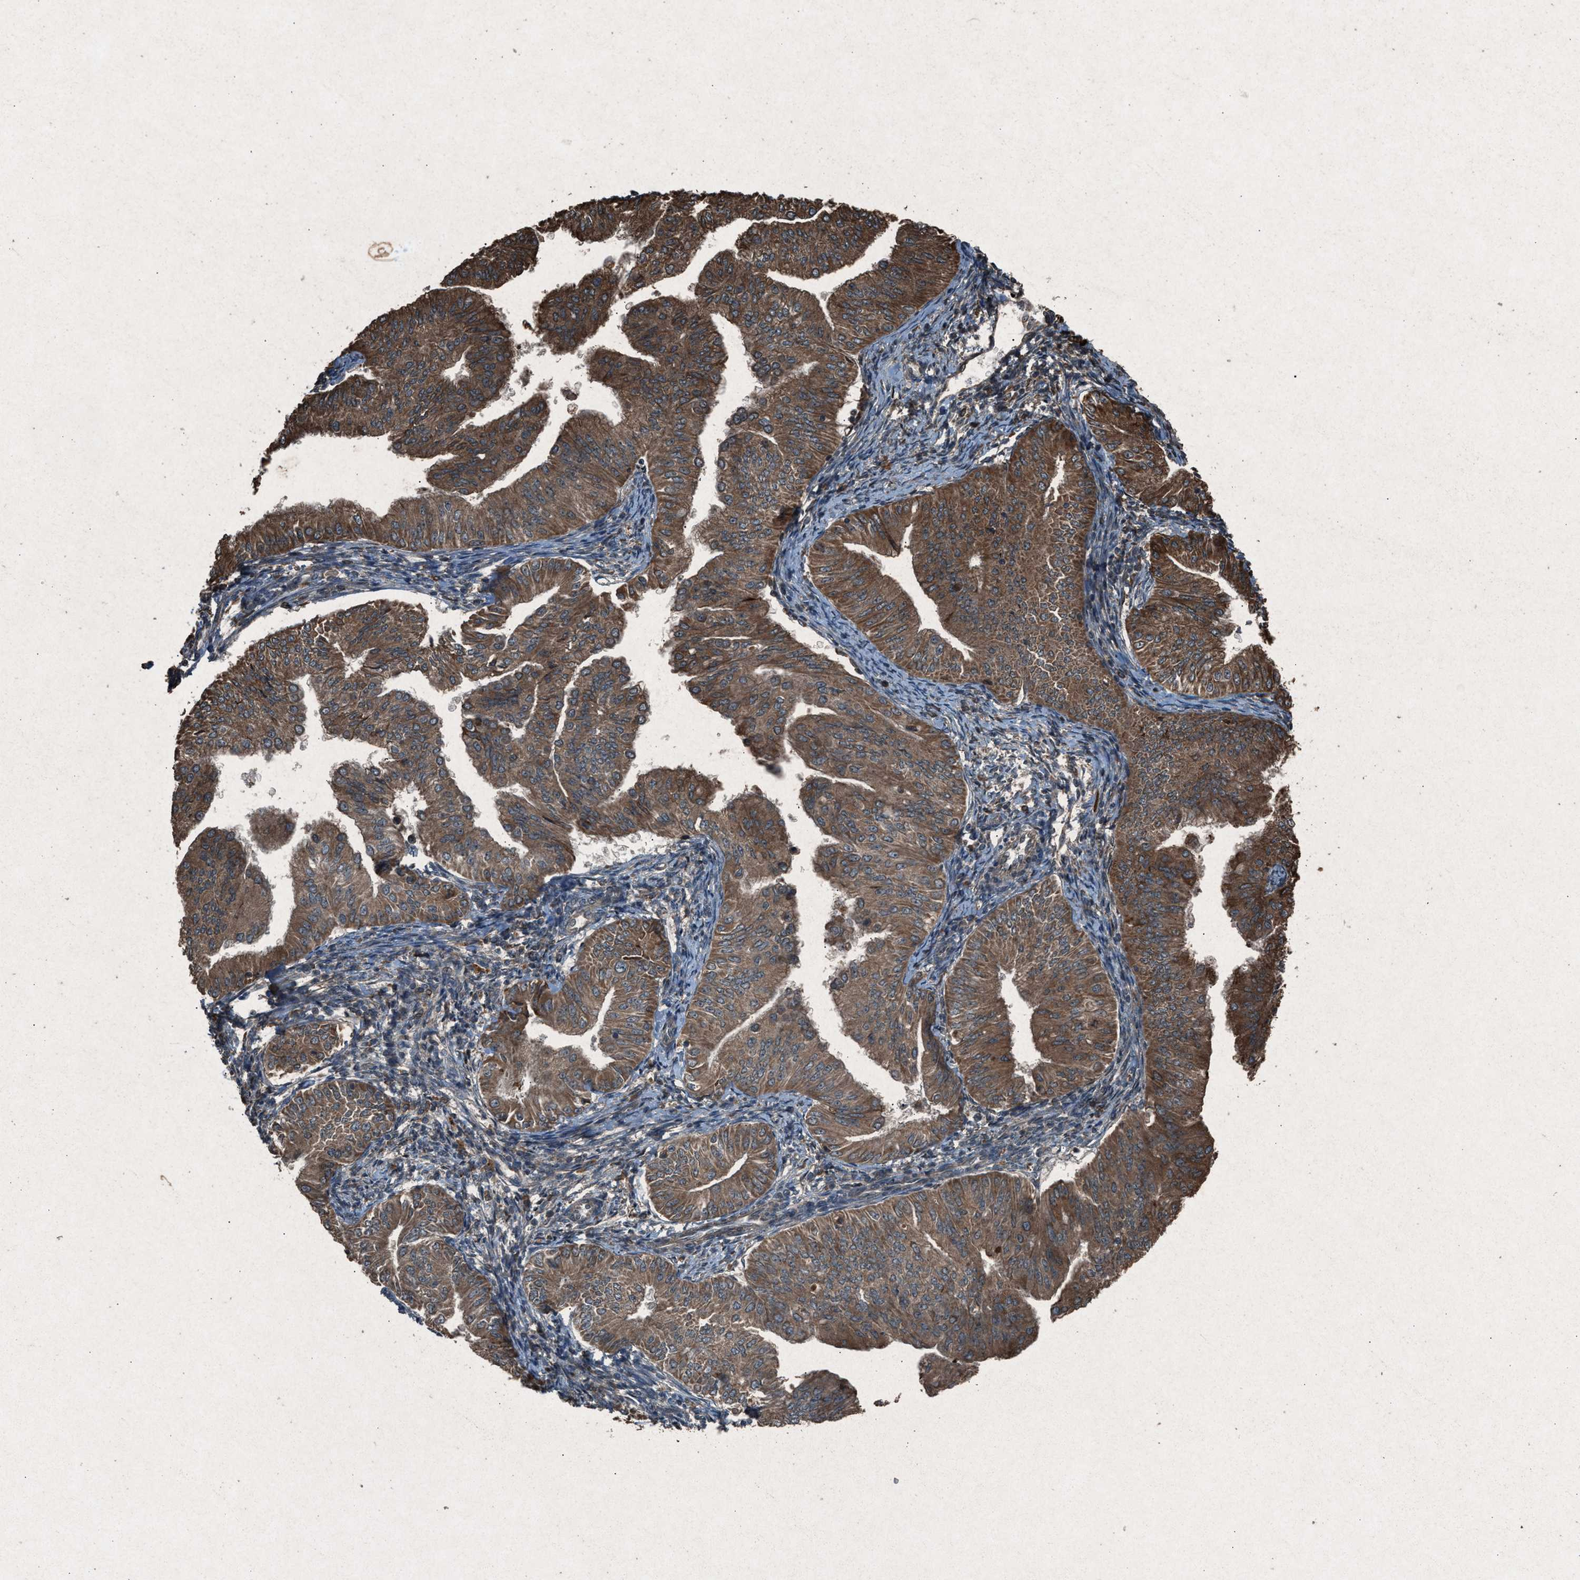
{"staining": {"intensity": "moderate", "quantity": ">75%", "location": "cytoplasmic/membranous"}, "tissue": "endometrial cancer", "cell_type": "Tumor cells", "image_type": "cancer", "snomed": [{"axis": "morphology", "description": "Normal tissue, NOS"}, {"axis": "morphology", "description": "Adenocarcinoma, NOS"}, {"axis": "topography", "description": "Endometrium"}], "caption": "Endometrial cancer stained for a protein (brown) reveals moderate cytoplasmic/membranous positive staining in about >75% of tumor cells.", "gene": "CALR", "patient": {"sex": "female", "age": 53}}